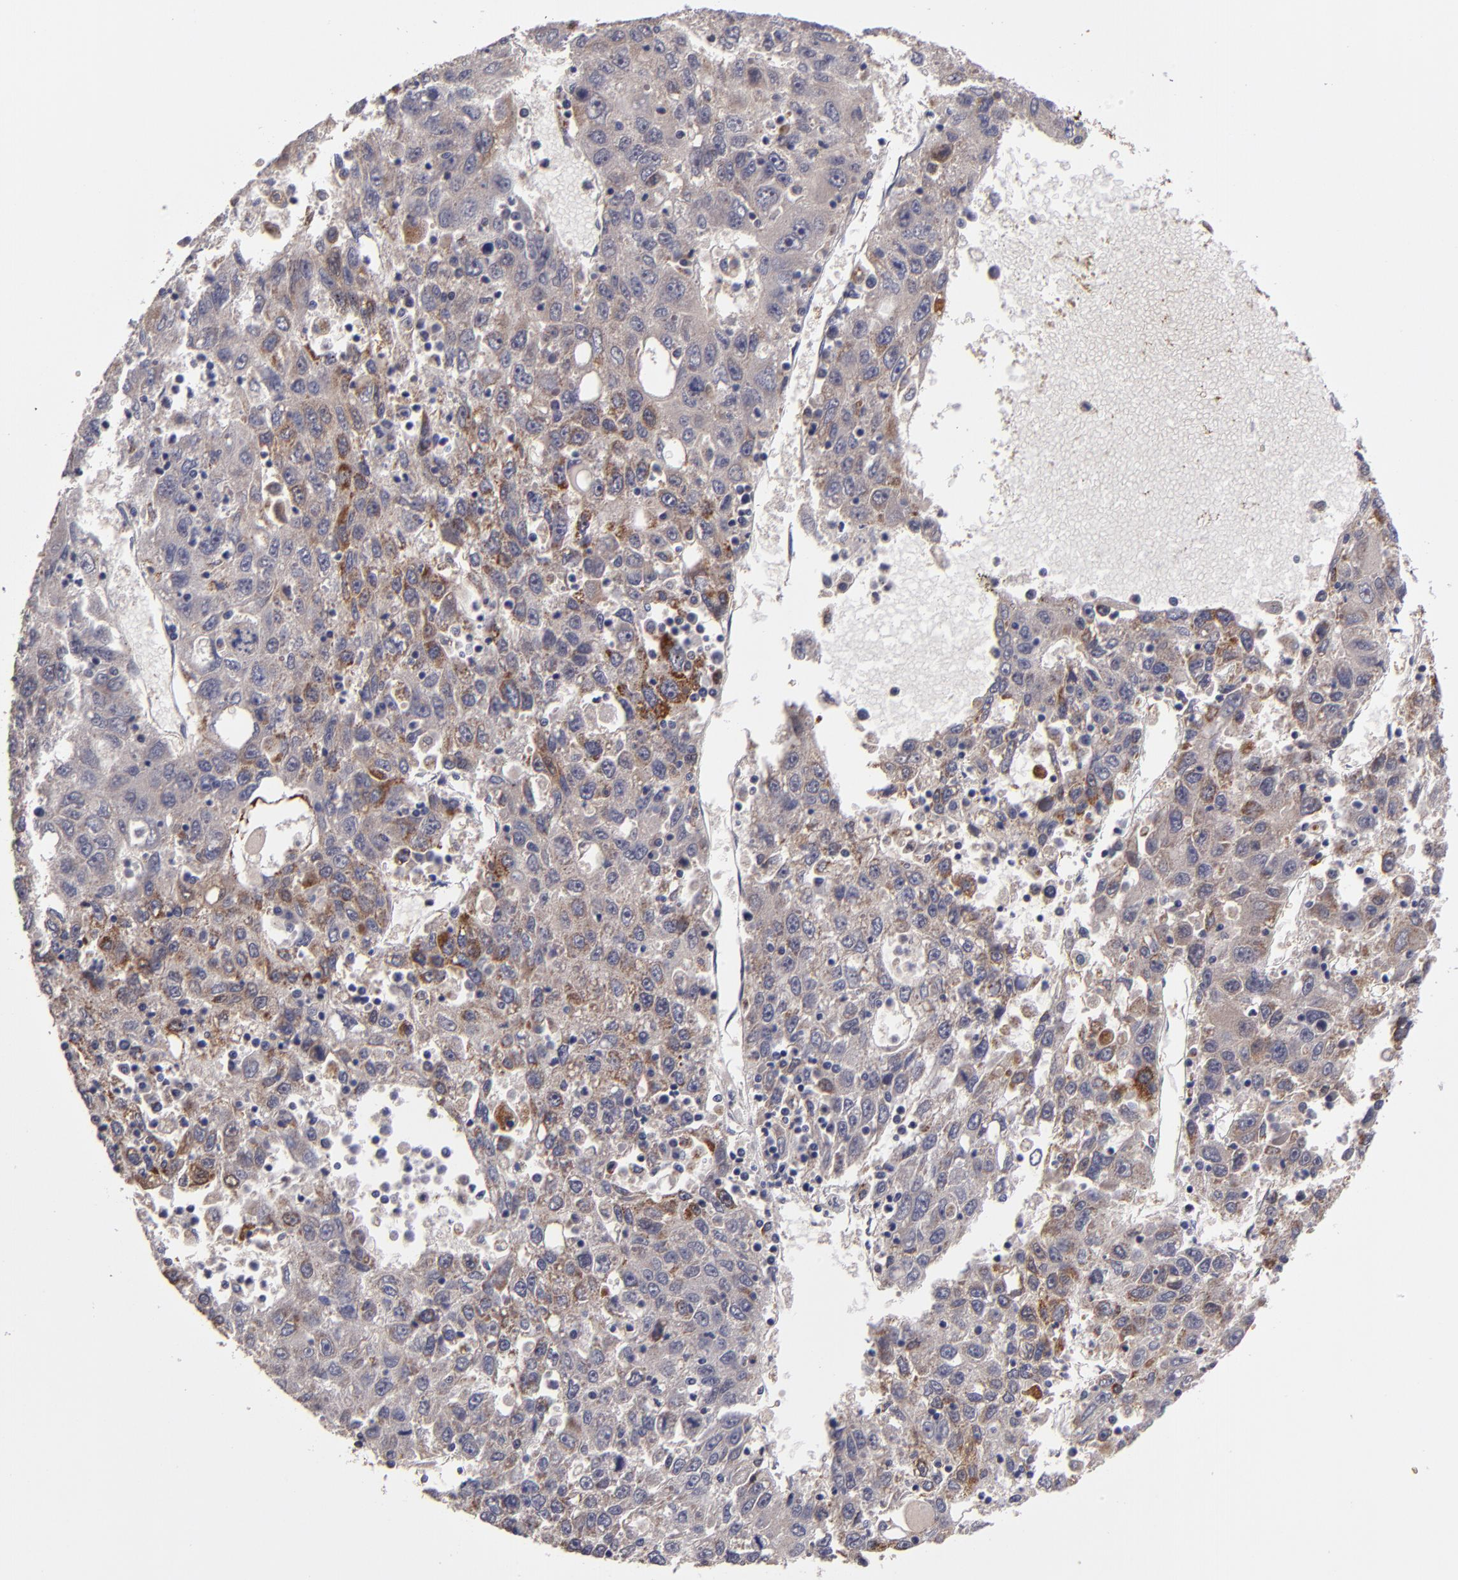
{"staining": {"intensity": "moderate", "quantity": ">75%", "location": "cytoplasmic/membranous"}, "tissue": "liver cancer", "cell_type": "Tumor cells", "image_type": "cancer", "snomed": [{"axis": "morphology", "description": "Carcinoma, Hepatocellular, NOS"}, {"axis": "topography", "description": "Liver"}], "caption": "Moderate cytoplasmic/membranous protein positivity is seen in about >75% of tumor cells in liver cancer. The protein of interest is stained brown, and the nuclei are stained in blue (DAB (3,3'-diaminobenzidine) IHC with brightfield microscopy, high magnification).", "gene": "CLTA", "patient": {"sex": "male", "age": 49}}